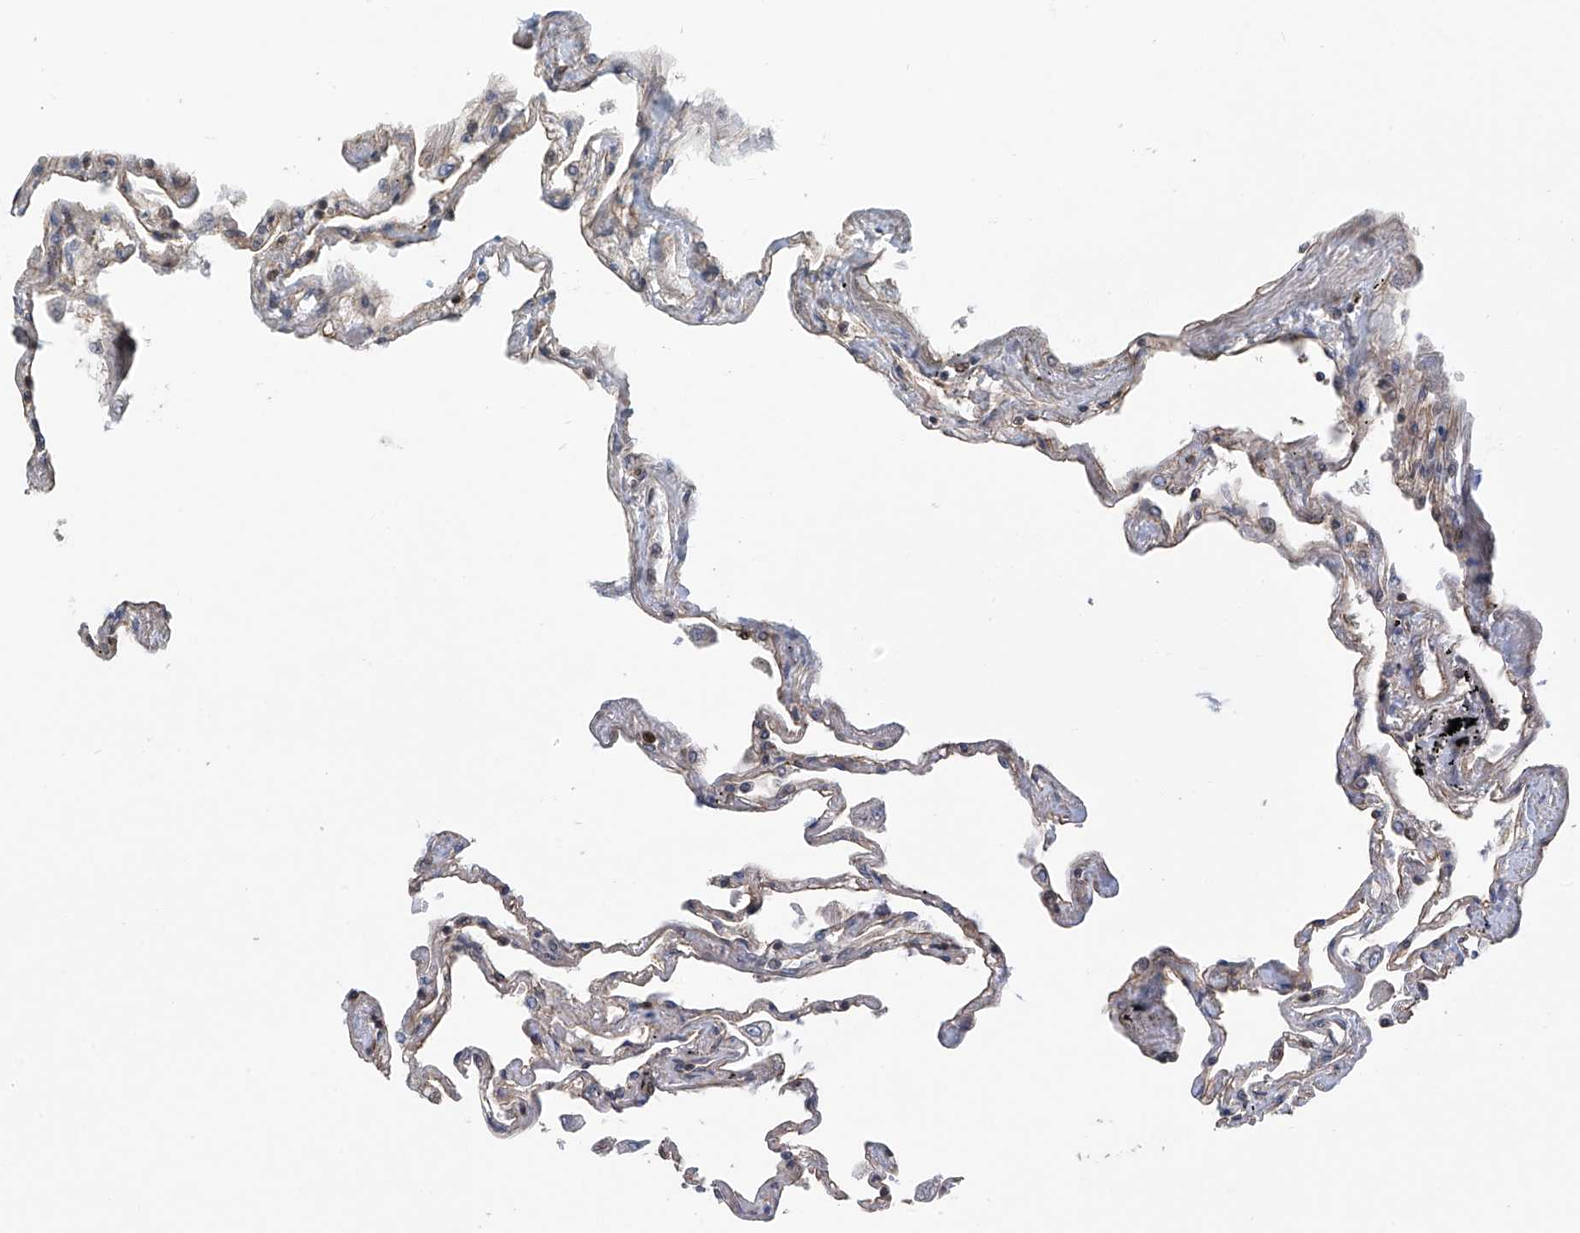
{"staining": {"intensity": "weak", "quantity": ">75%", "location": "cytoplasmic/membranous"}, "tissue": "lung", "cell_type": "Alveolar cells", "image_type": "normal", "snomed": [{"axis": "morphology", "description": "Normal tissue, NOS"}, {"axis": "topography", "description": "Lung"}], "caption": "High-magnification brightfield microscopy of normal lung stained with DAB (brown) and counterstained with hematoxylin (blue). alveolar cells exhibit weak cytoplasmic/membranous positivity is seen in approximately>75% of cells.", "gene": "DNAJC9", "patient": {"sex": "female", "age": 67}}